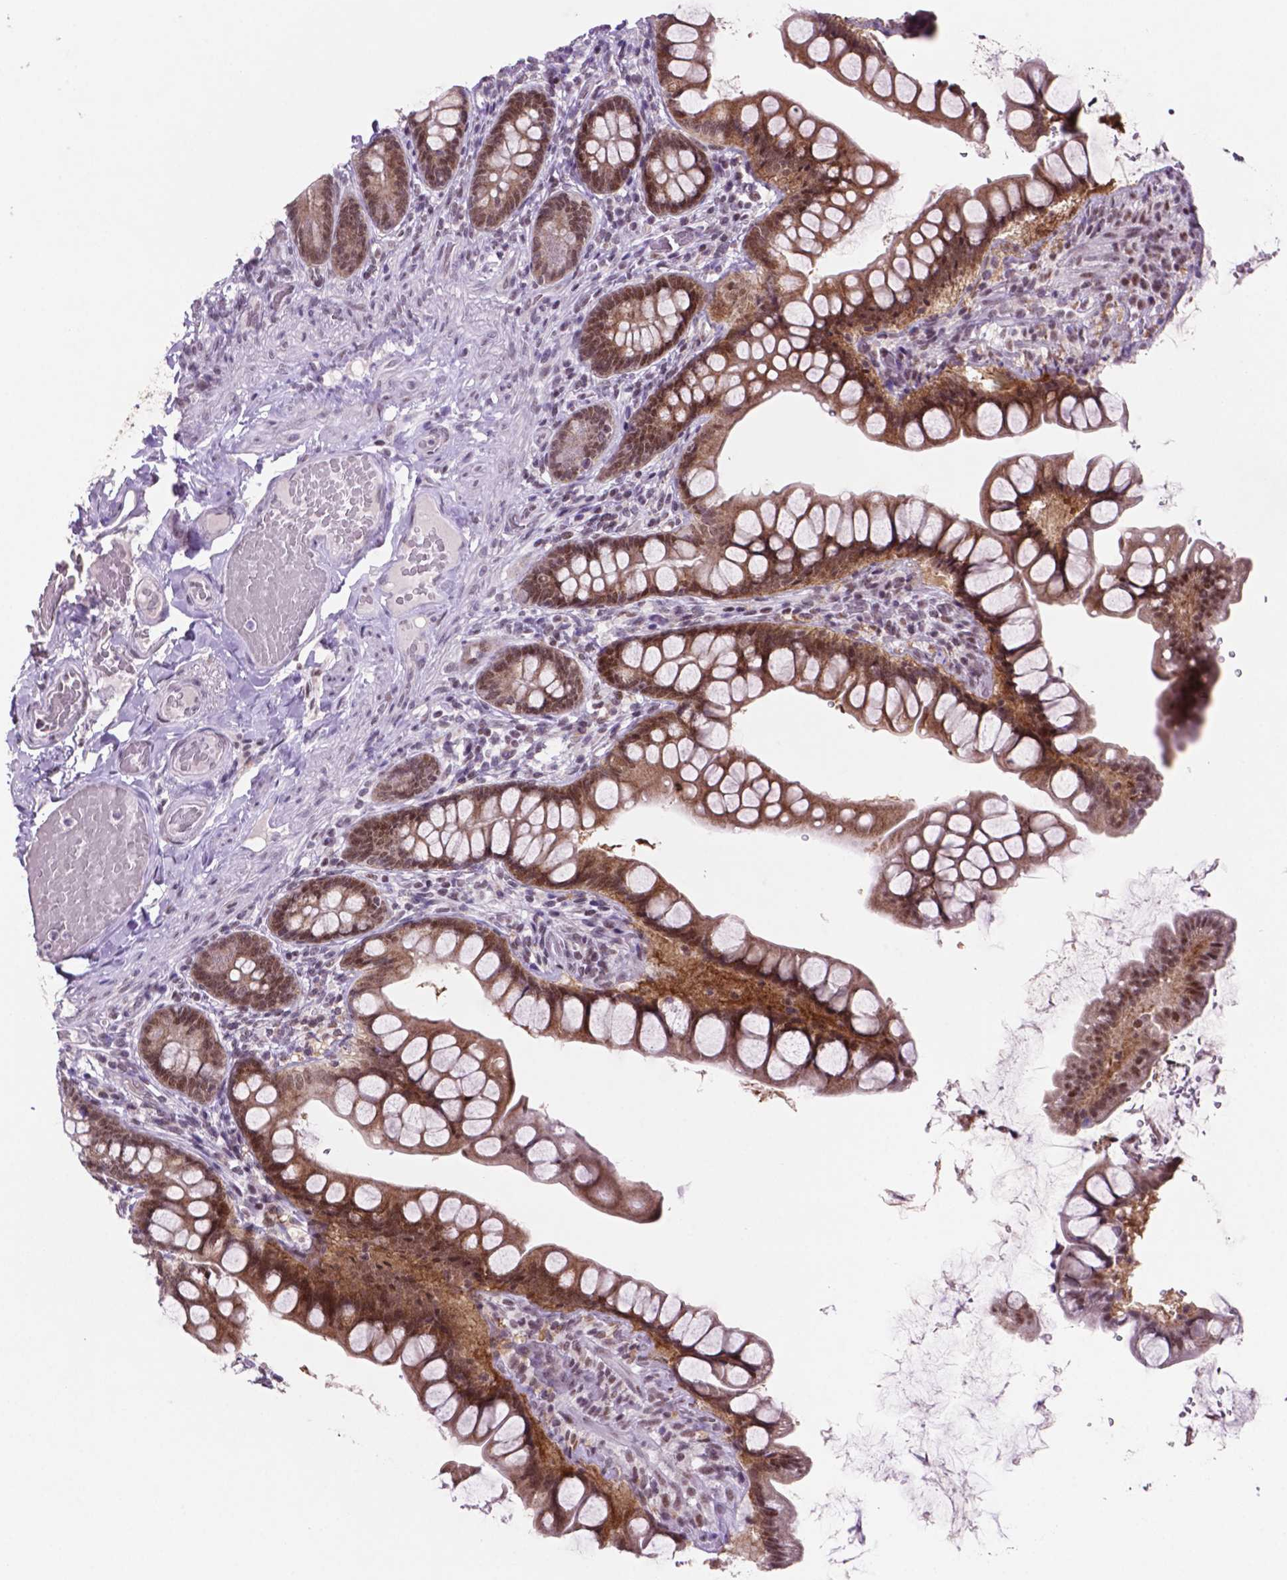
{"staining": {"intensity": "moderate", "quantity": ">75%", "location": "cytoplasmic/membranous,nuclear"}, "tissue": "small intestine", "cell_type": "Glandular cells", "image_type": "normal", "snomed": [{"axis": "morphology", "description": "Normal tissue, NOS"}, {"axis": "topography", "description": "Small intestine"}], "caption": "Brown immunohistochemical staining in benign human small intestine reveals moderate cytoplasmic/membranous,nuclear staining in approximately >75% of glandular cells. The staining was performed using DAB, with brown indicating positive protein expression. Nuclei are stained blue with hematoxylin.", "gene": "NCOR1", "patient": {"sex": "male", "age": 70}}